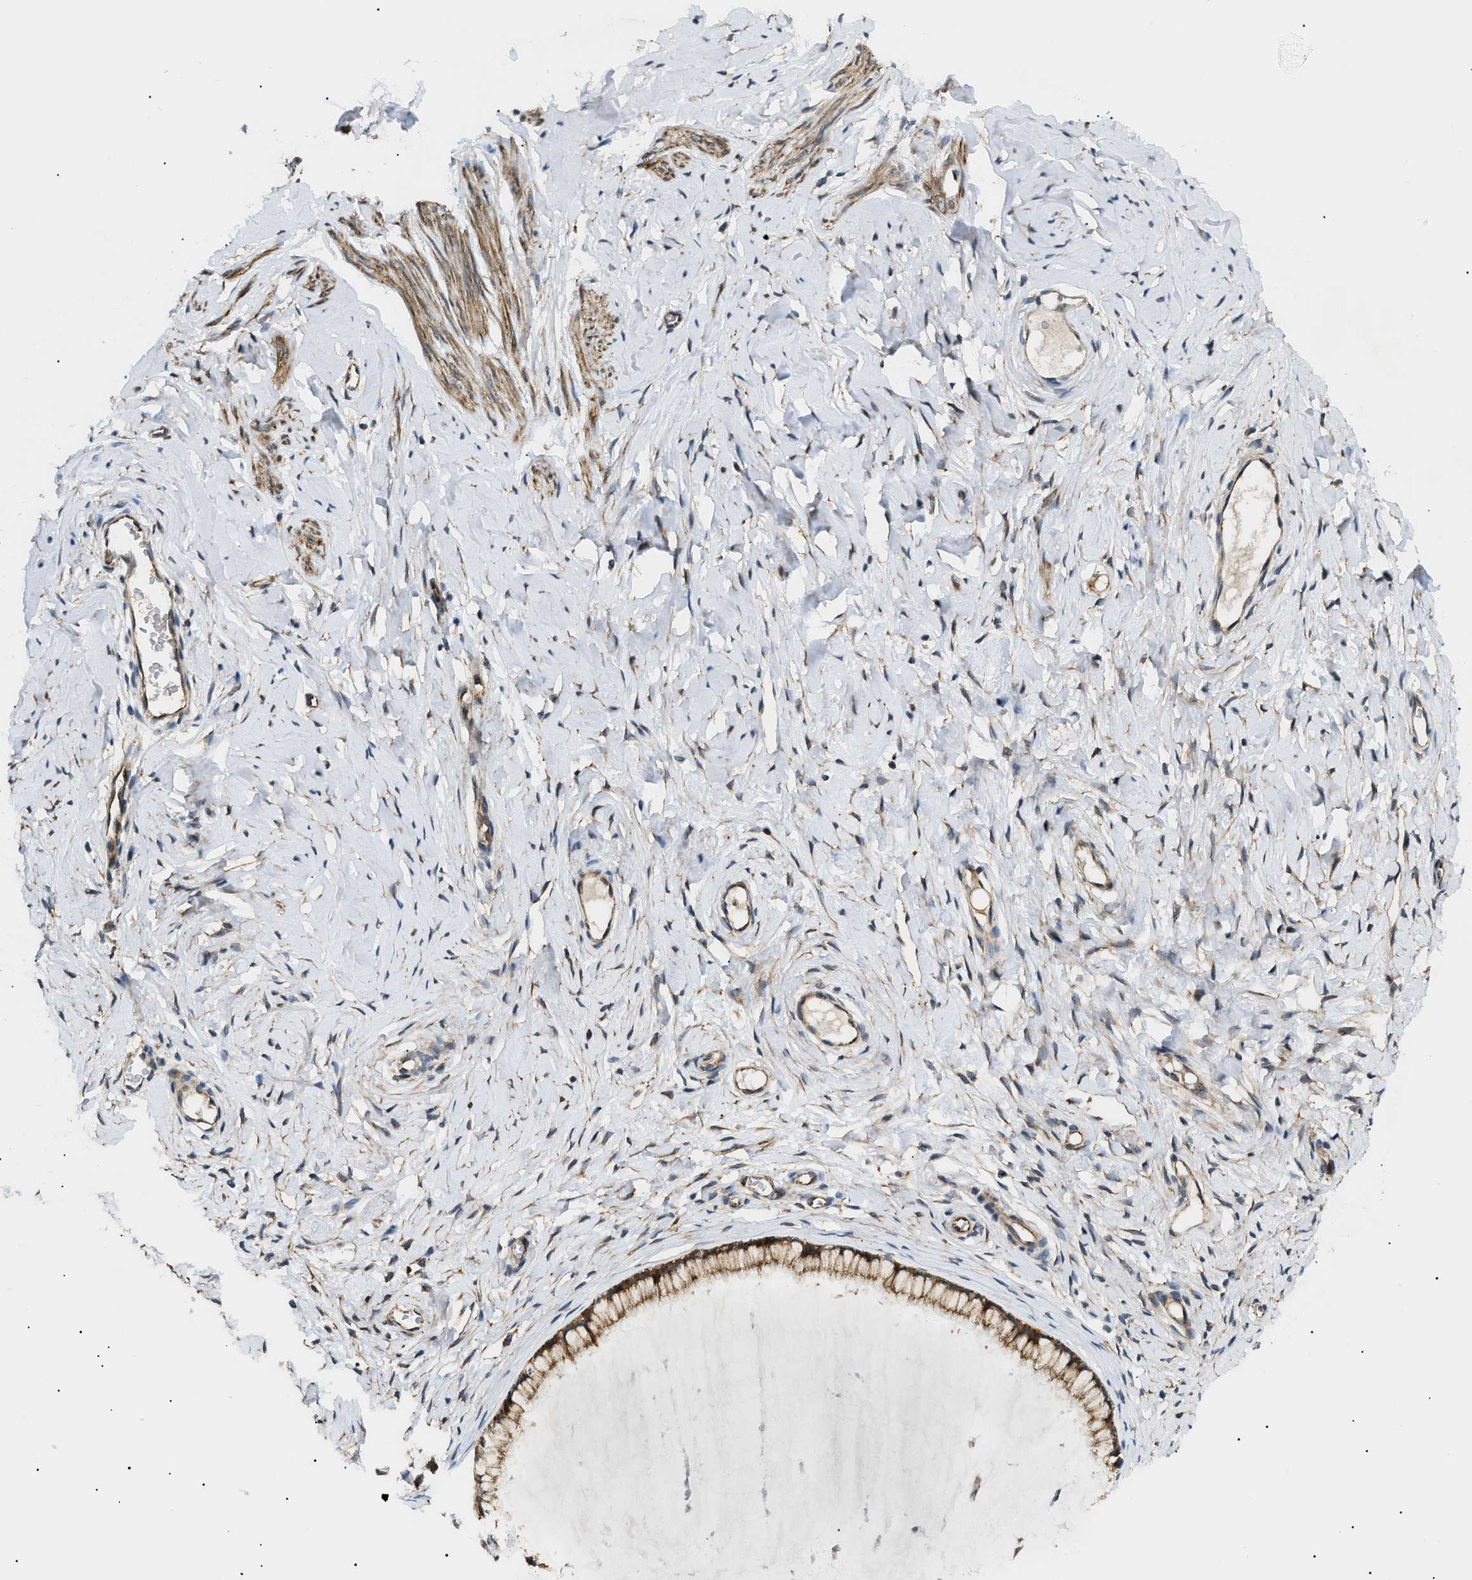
{"staining": {"intensity": "moderate", "quantity": ">75%", "location": "cytoplasmic/membranous"}, "tissue": "cervix", "cell_type": "Glandular cells", "image_type": "normal", "snomed": [{"axis": "morphology", "description": "Normal tissue, NOS"}, {"axis": "topography", "description": "Cervix"}], "caption": "Glandular cells reveal moderate cytoplasmic/membranous staining in approximately >75% of cells in benign cervix. (brown staining indicates protein expression, while blue staining denotes nuclei).", "gene": "SRPK1", "patient": {"sex": "female", "age": 65}}